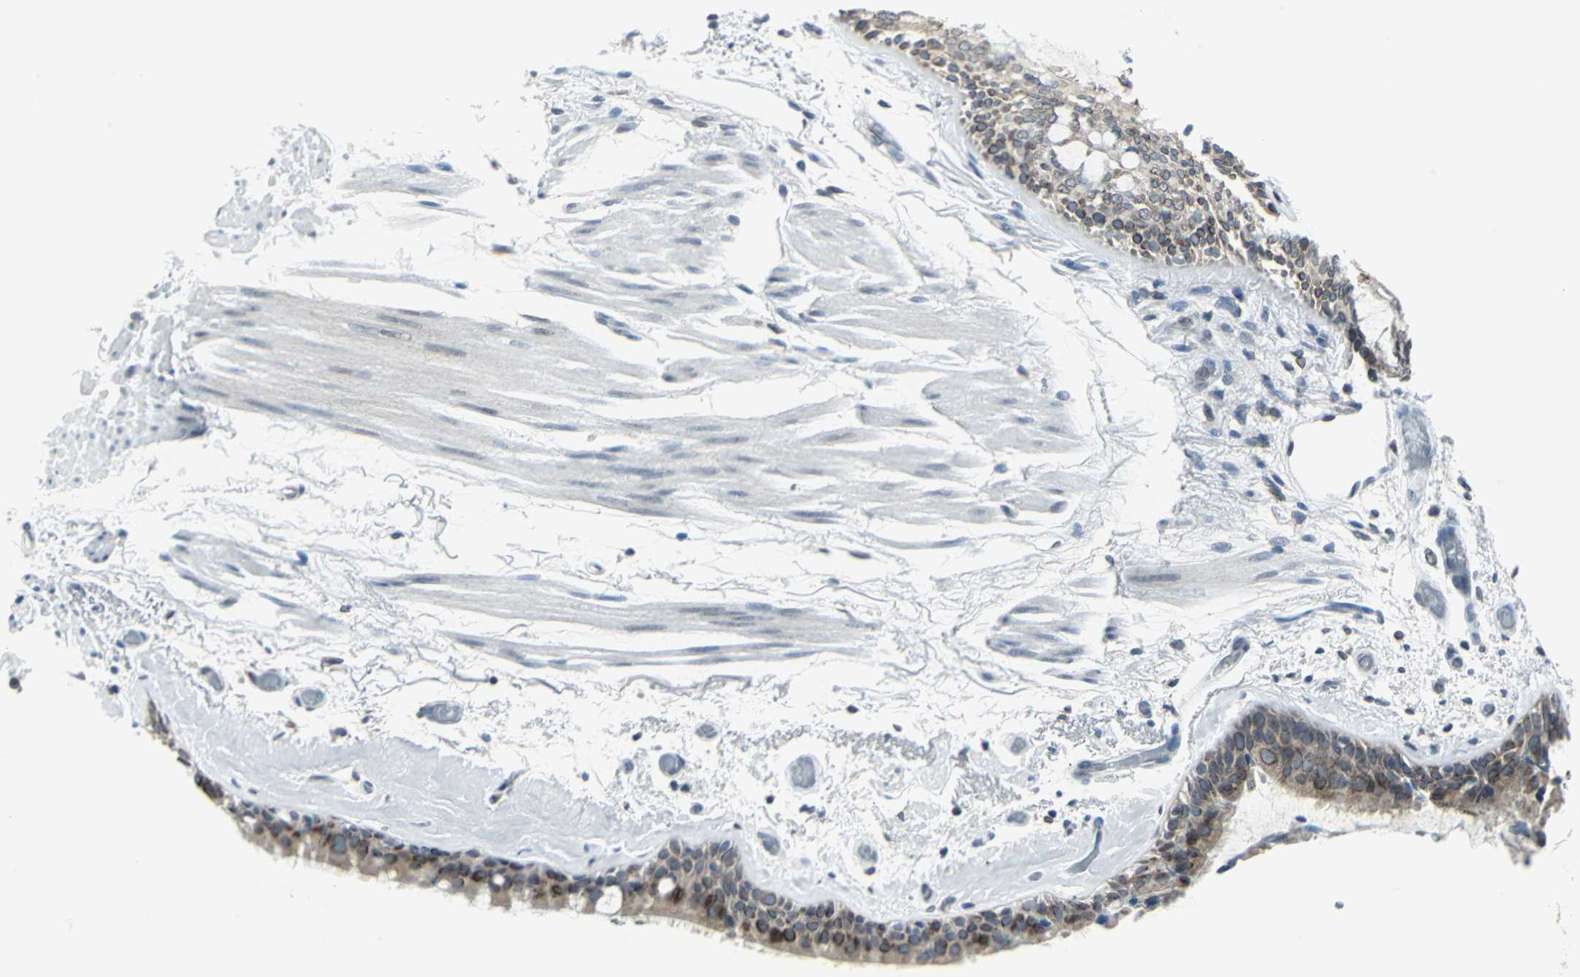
{"staining": {"intensity": "strong", "quantity": "25%-75%", "location": "cytoplasmic/membranous,nuclear"}, "tissue": "bronchus", "cell_type": "Respiratory epithelial cells", "image_type": "normal", "snomed": [{"axis": "morphology", "description": "Normal tissue, NOS"}, {"axis": "morphology", "description": "Adenocarcinoma, NOS"}, {"axis": "topography", "description": "Bronchus"}, {"axis": "topography", "description": "Lung"}], "caption": "A histopathology image of bronchus stained for a protein demonstrates strong cytoplasmic/membranous,nuclear brown staining in respiratory epithelial cells. The protein is shown in brown color, while the nuclei are stained blue.", "gene": "SNUPN", "patient": {"sex": "female", "age": 54}}